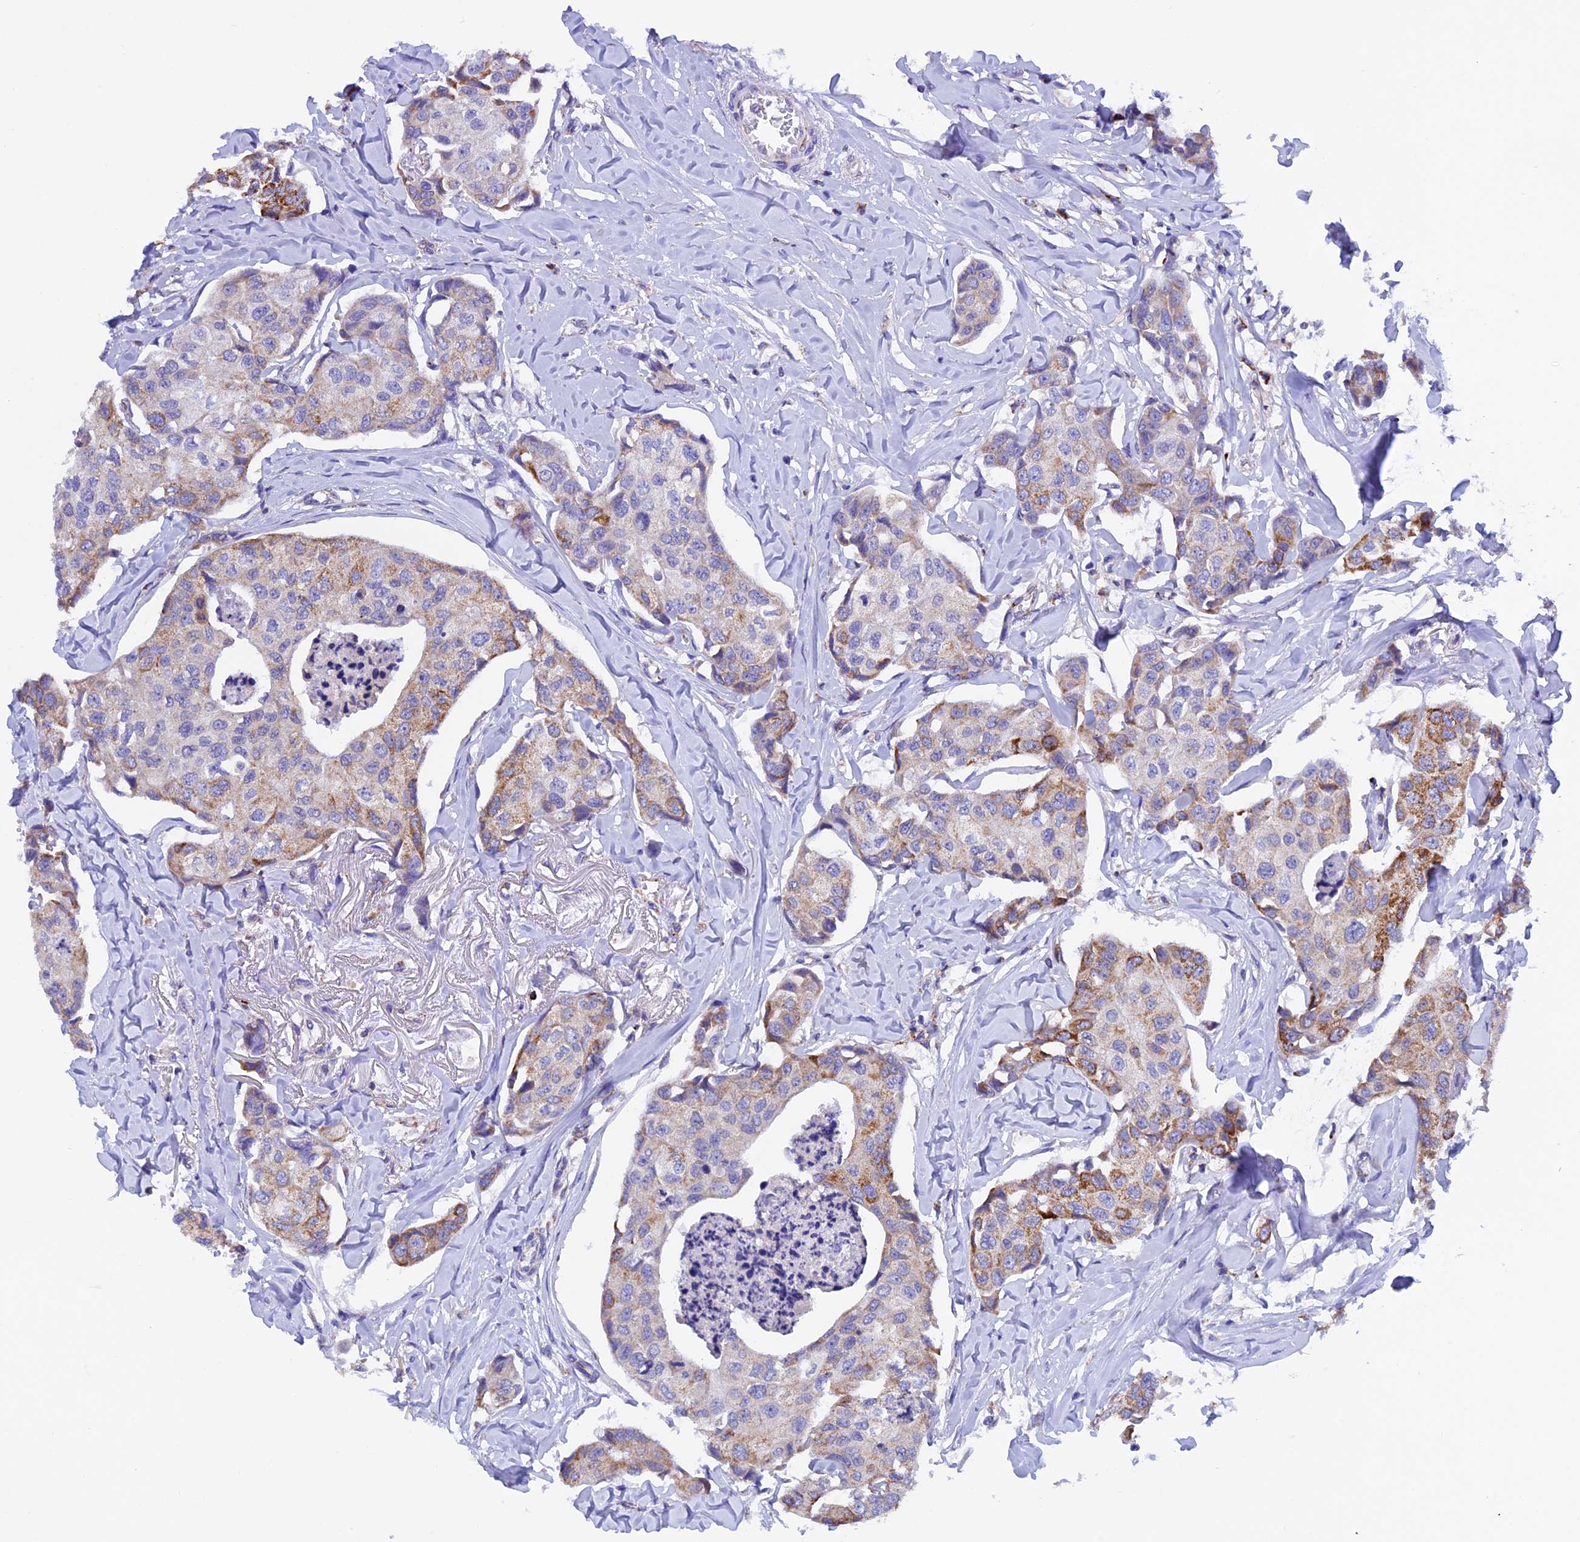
{"staining": {"intensity": "moderate", "quantity": "<25%", "location": "cytoplasmic/membranous"}, "tissue": "breast cancer", "cell_type": "Tumor cells", "image_type": "cancer", "snomed": [{"axis": "morphology", "description": "Duct carcinoma"}, {"axis": "topography", "description": "Breast"}], "caption": "Breast cancer (intraductal carcinoma) tissue displays moderate cytoplasmic/membranous staining in about <25% of tumor cells, visualized by immunohistochemistry.", "gene": "SLC8B1", "patient": {"sex": "female", "age": 80}}